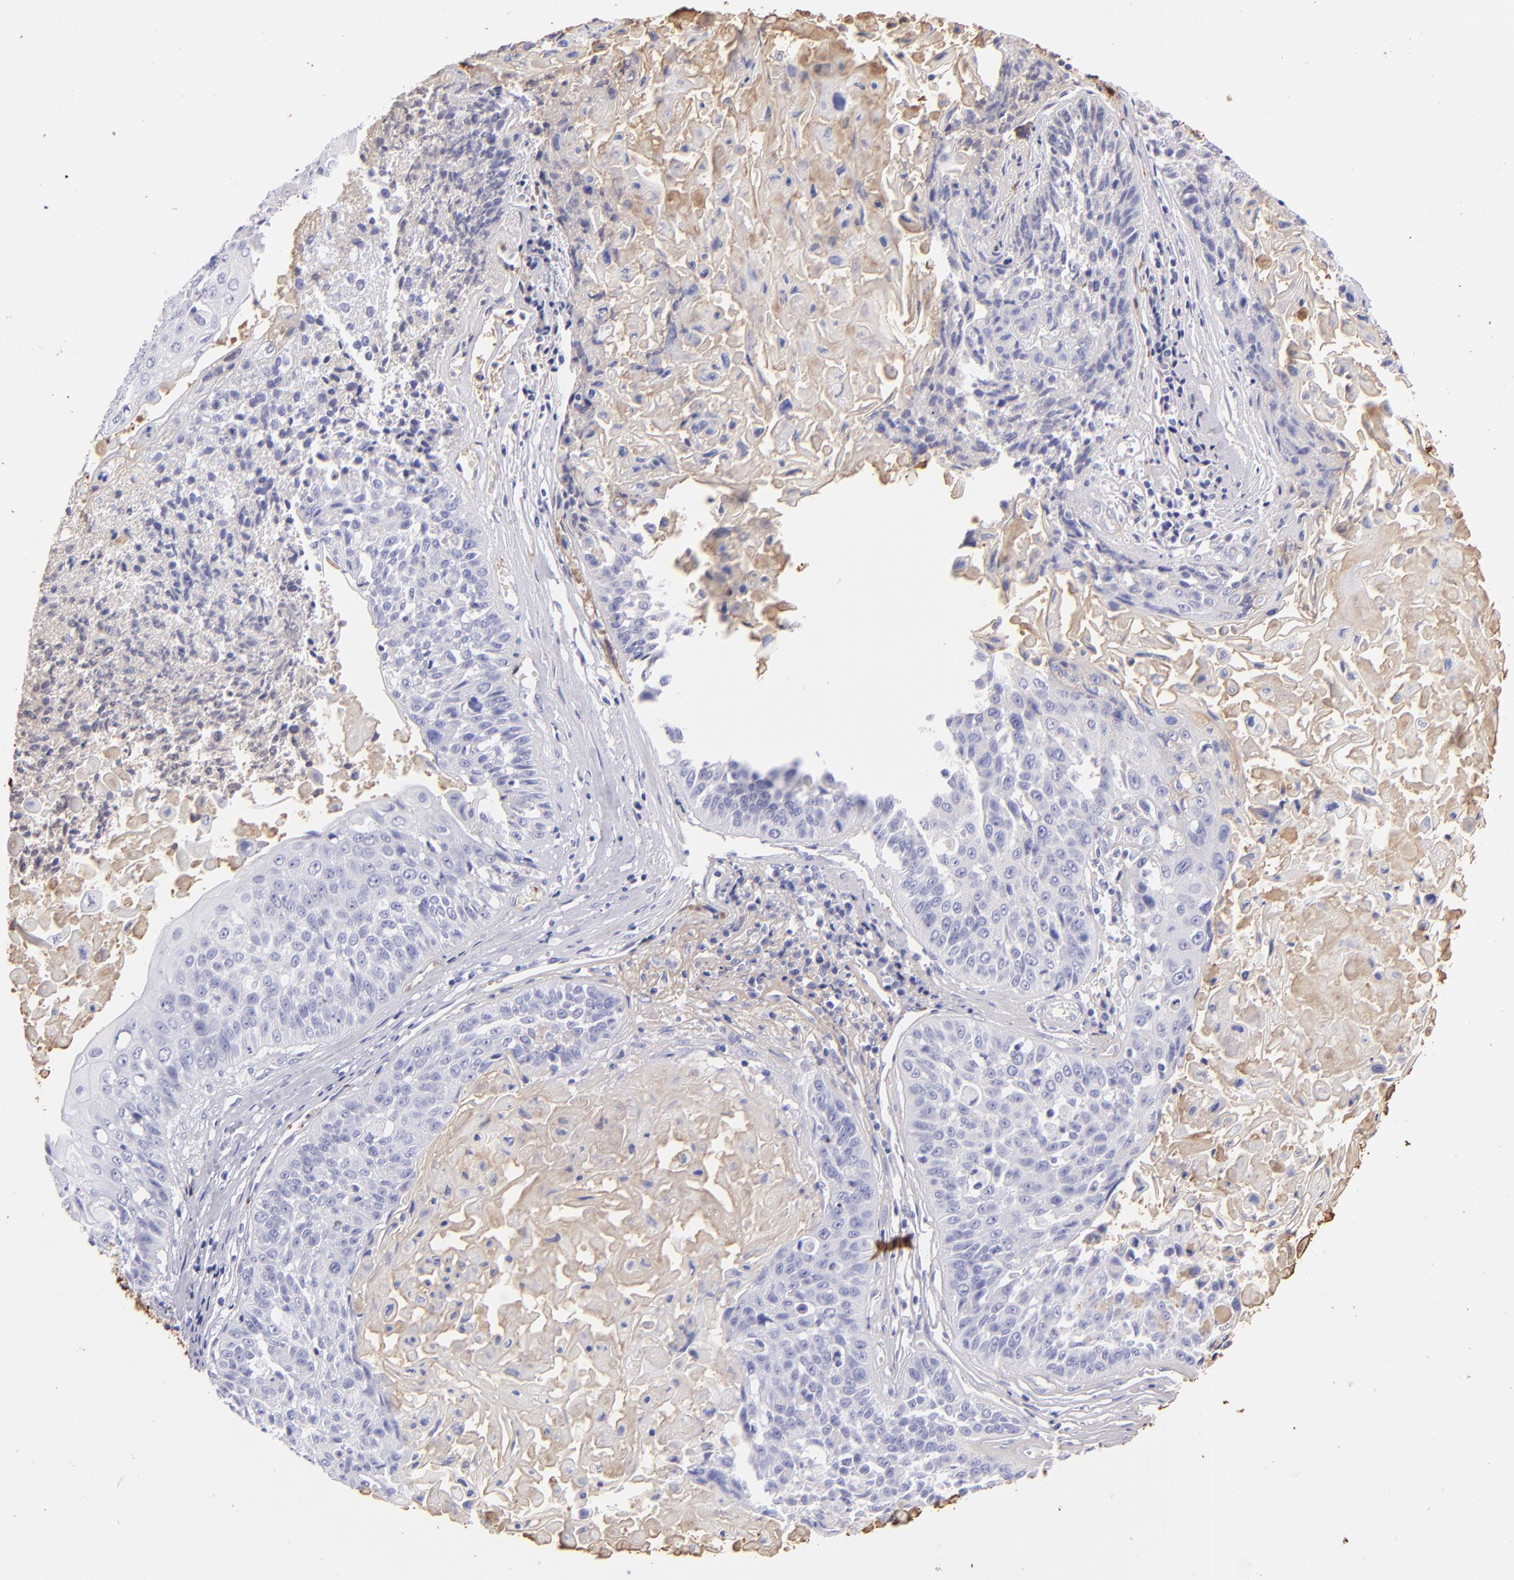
{"staining": {"intensity": "negative", "quantity": "none", "location": "none"}, "tissue": "lung cancer", "cell_type": "Tumor cells", "image_type": "cancer", "snomed": [{"axis": "morphology", "description": "Adenocarcinoma, NOS"}, {"axis": "topography", "description": "Lung"}], "caption": "This is an immunohistochemistry photomicrograph of lung cancer (adenocarcinoma). There is no expression in tumor cells.", "gene": "FGB", "patient": {"sex": "male", "age": 60}}